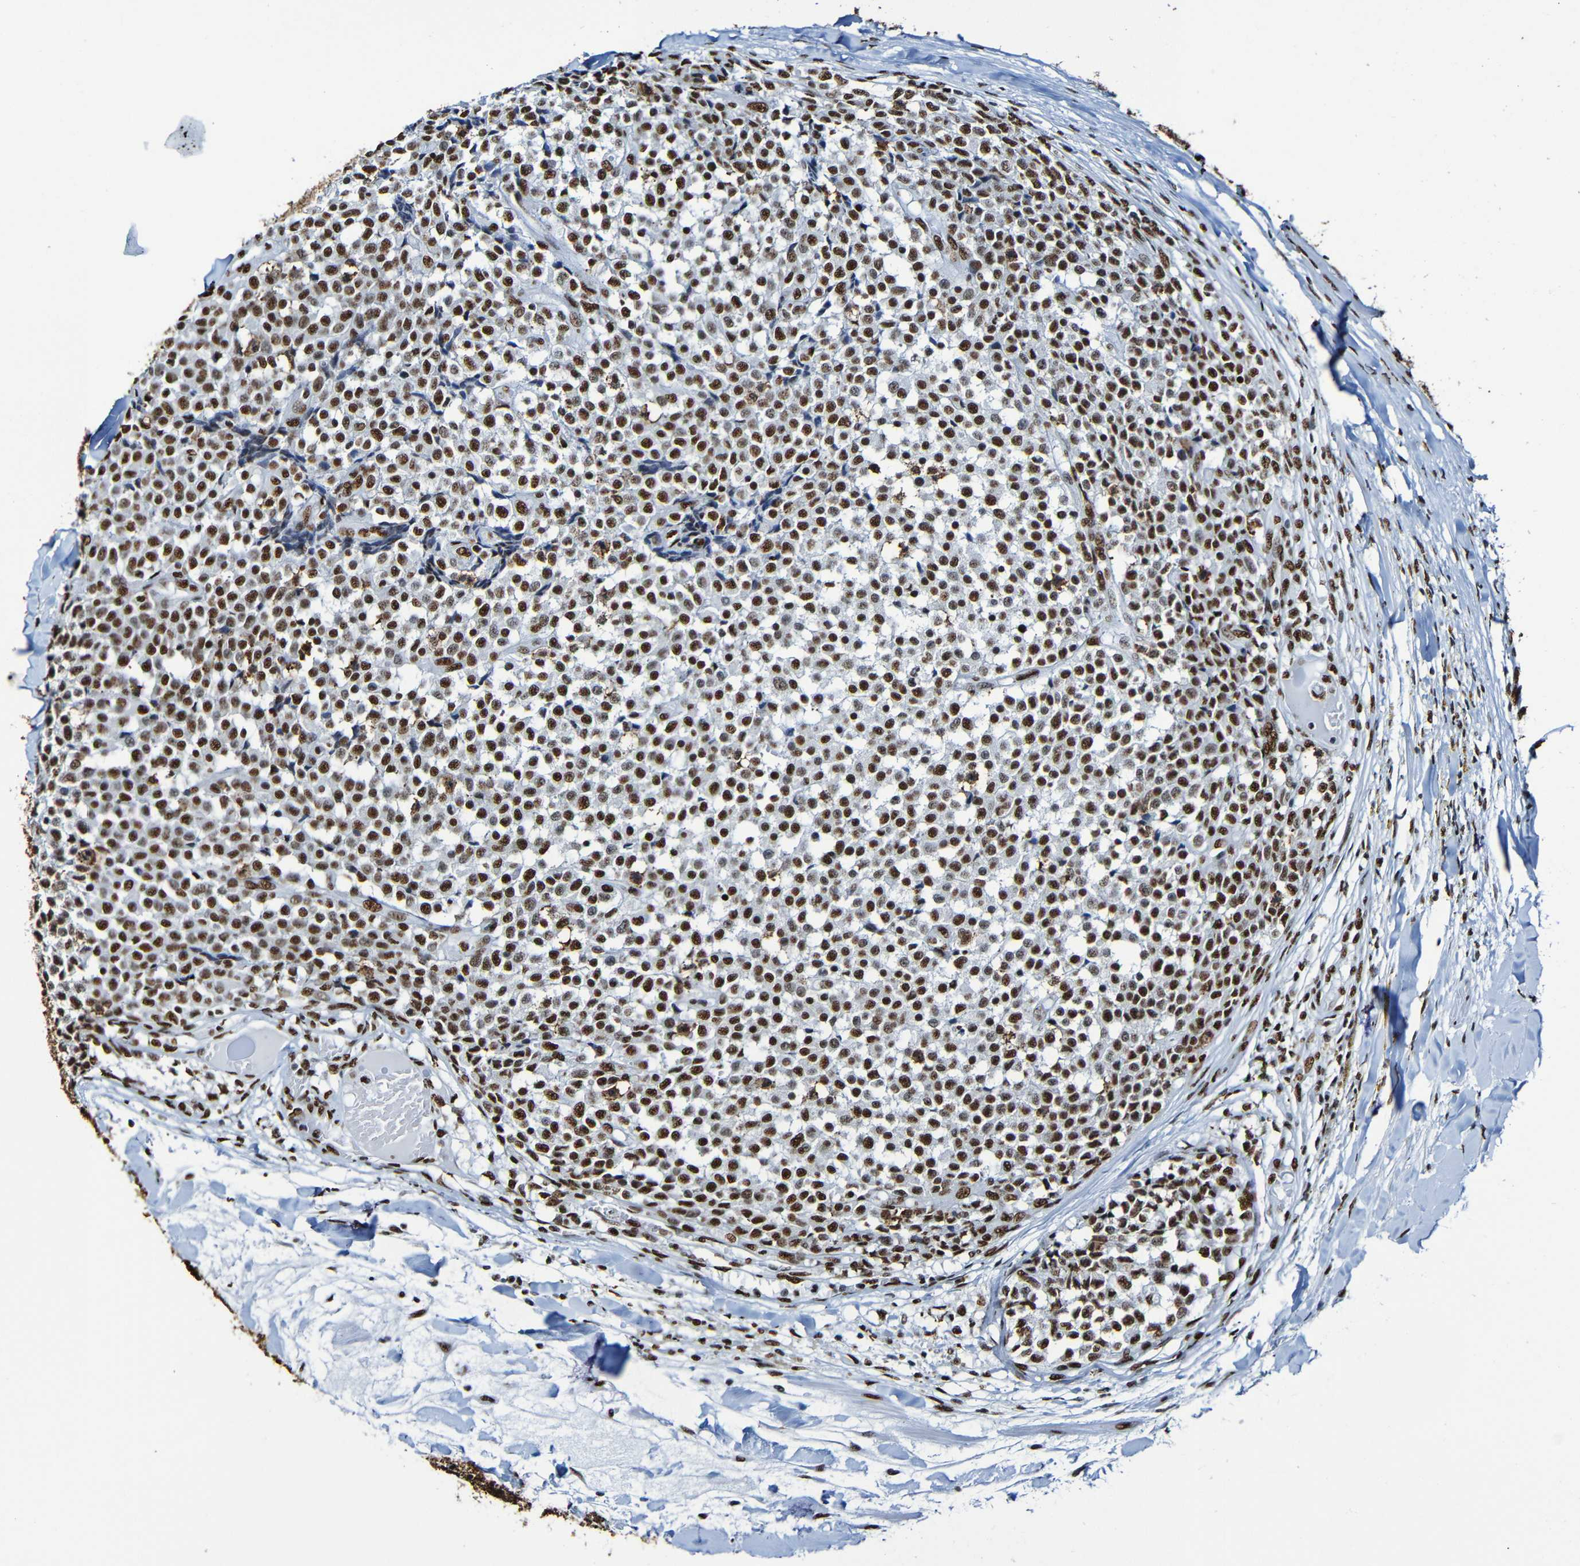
{"staining": {"intensity": "strong", "quantity": ">75%", "location": "nuclear"}, "tissue": "testis cancer", "cell_type": "Tumor cells", "image_type": "cancer", "snomed": [{"axis": "morphology", "description": "Seminoma, NOS"}, {"axis": "topography", "description": "Testis"}], "caption": "A high amount of strong nuclear positivity is appreciated in about >75% of tumor cells in seminoma (testis) tissue.", "gene": "SRSF3", "patient": {"sex": "male", "age": 59}}